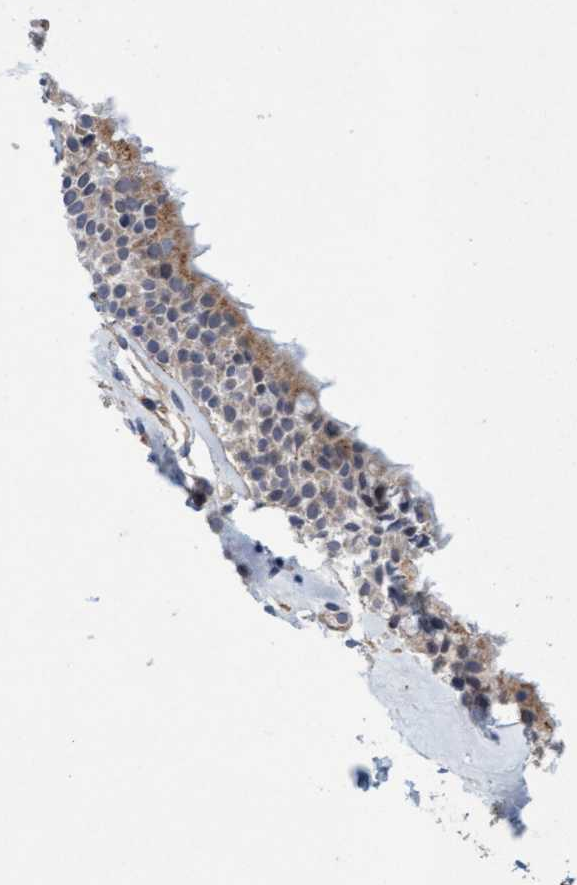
{"staining": {"intensity": "weak", "quantity": ">75%", "location": "cytoplasmic/membranous"}, "tissue": "nasopharynx", "cell_type": "Respiratory epithelial cells", "image_type": "normal", "snomed": [{"axis": "morphology", "description": "Normal tissue, NOS"}, {"axis": "topography", "description": "Nasopharynx"}], "caption": "A histopathology image of nasopharynx stained for a protein reveals weak cytoplasmic/membranous brown staining in respiratory epithelial cells. (IHC, brightfield microscopy, high magnification).", "gene": "TSTD2", "patient": {"sex": "female", "age": 42}}